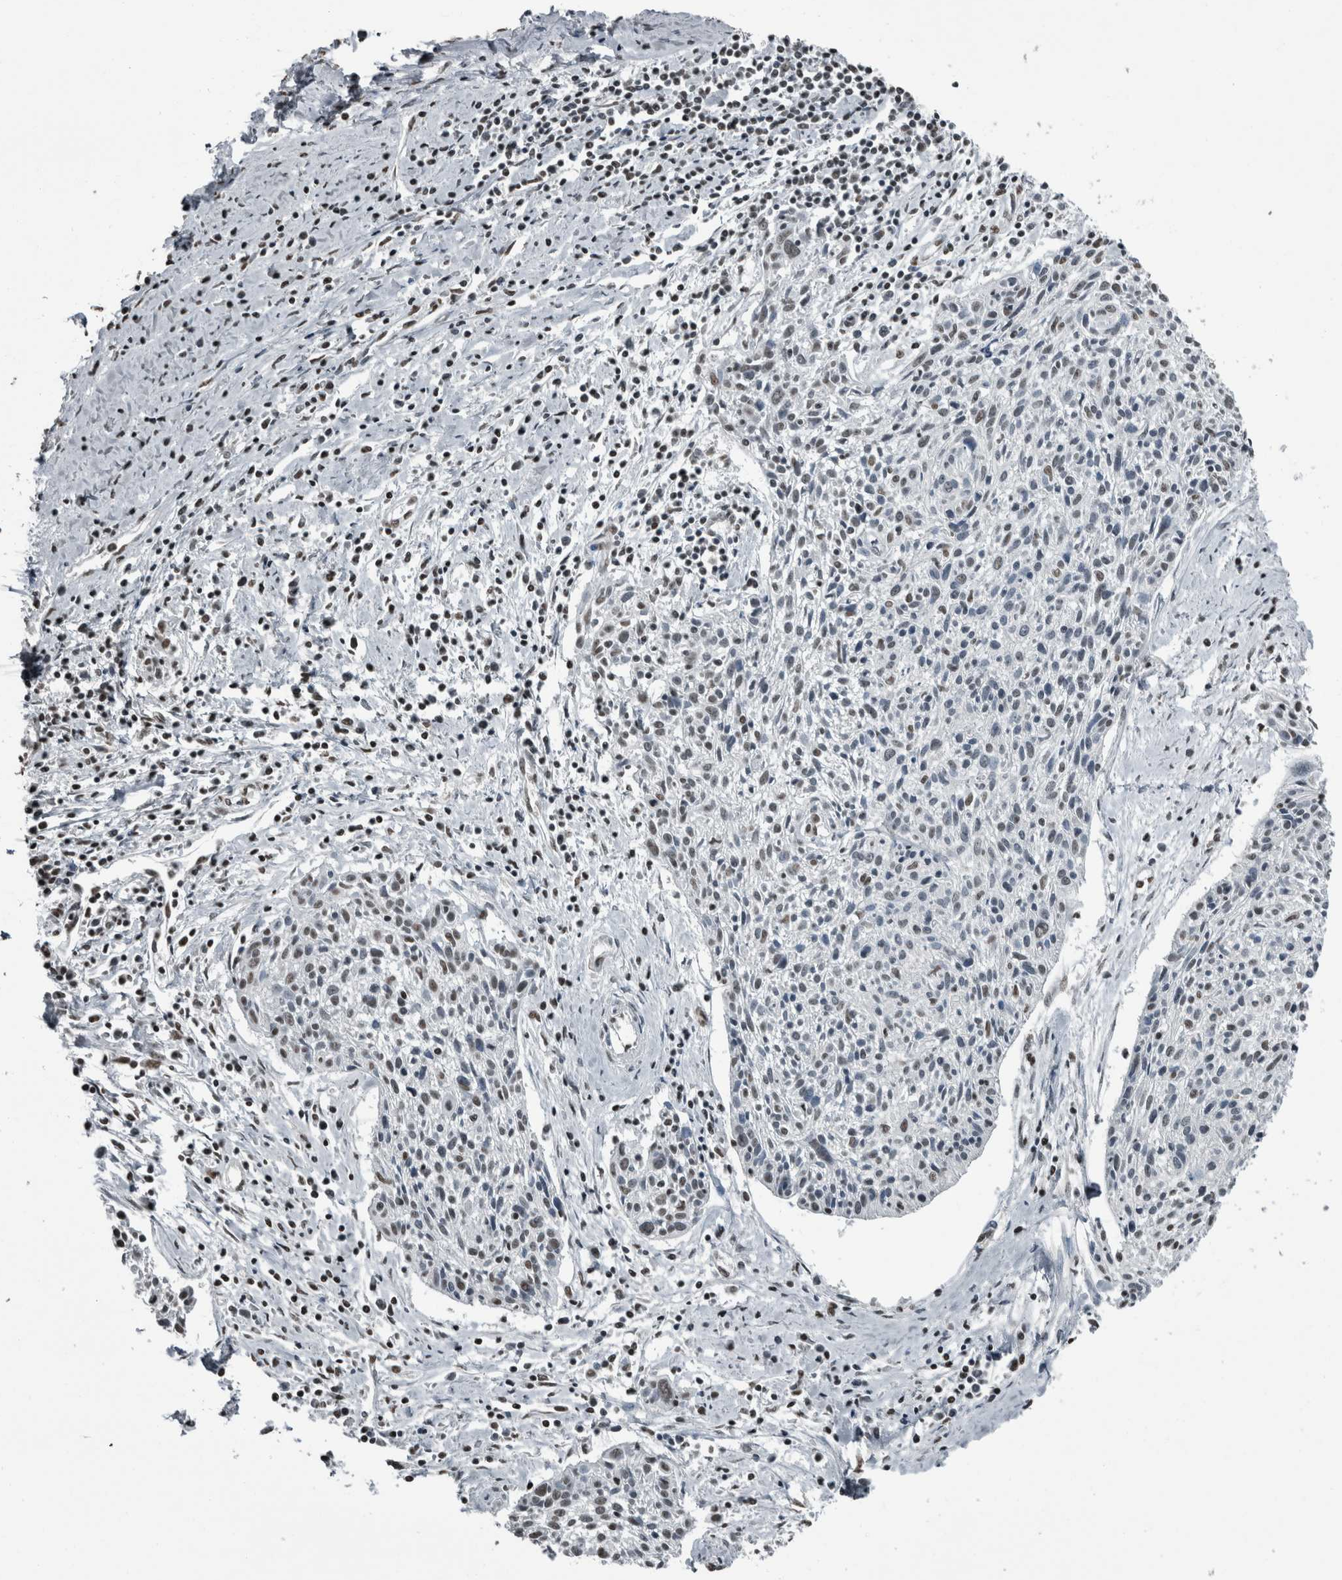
{"staining": {"intensity": "moderate", "quantity": "25%-75%", "location": "nuclear"}, "tissue": "cervical cancer", "cell_type": "Tumor cells", "image_type": "cancer", "snomed": [{"axis": "morphology", "description": "Squamous cell carcinoma, NOS"}, {"axis": "topography", "description": "Cervix"}], "caption": "The immunohistochemical stain shows moderate nuclear positivity in tumor cells of cervical cancer (squamous cell carcinoma) tissue.", "gene": "TGS1", "patient": {"sex": "female", "age": 51}}